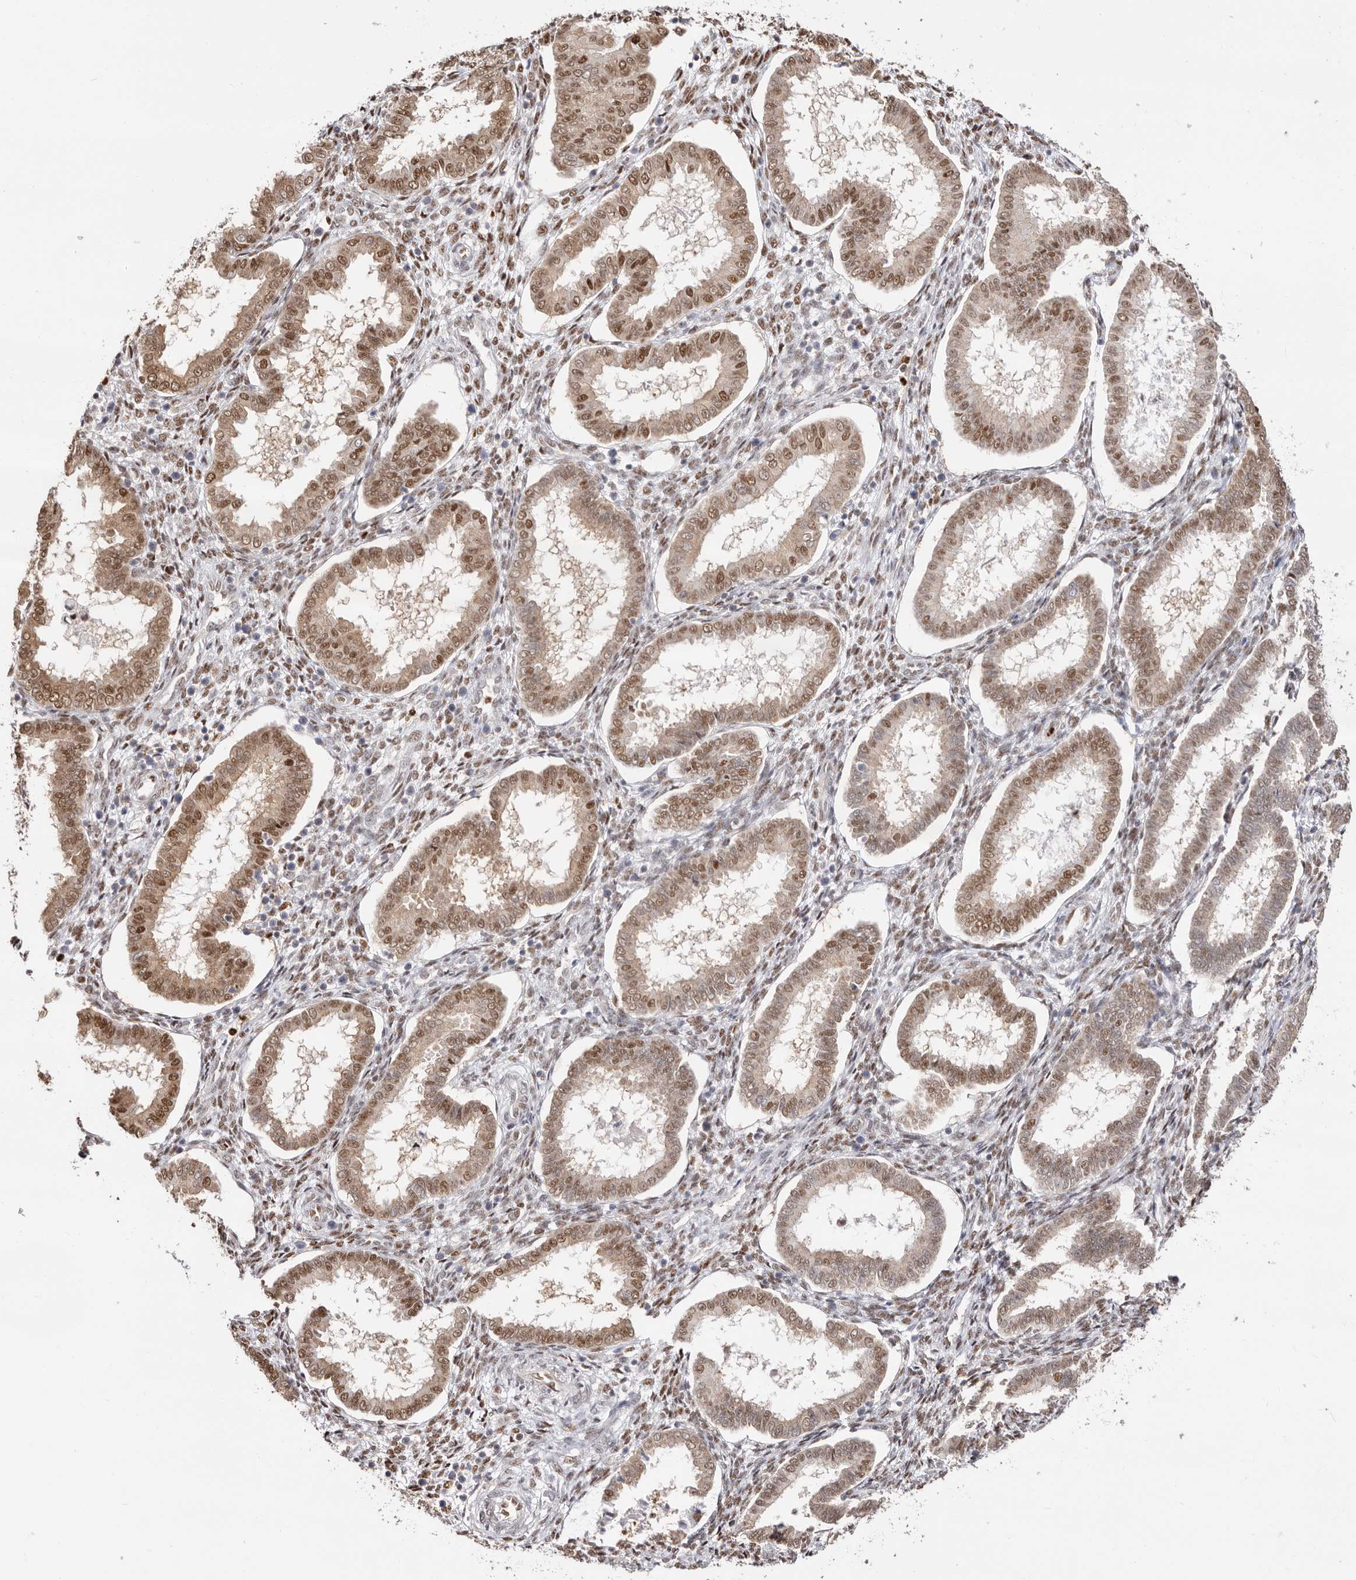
{"staining": {"intensity": "moderate", "quantity": "25%-75%", "location": "nuclear"}, "tissue": "endometrium", "cell_type": "Cells in endometrial stroma", "image_type": "normal", "snomed": [{"axis": "morphology", "description": "Normal tissue, NOS"}, {"axis": "topography", "description": "Endometrium"}], "caption": "Immunohistochemistry (DAB) staining of benign endometrium reveals moderate nuclear protein staining in about 25%-75% of cells in endometrial stroma.", "gene": "TKT", "patient": {"sex": "female", "age": 24}}